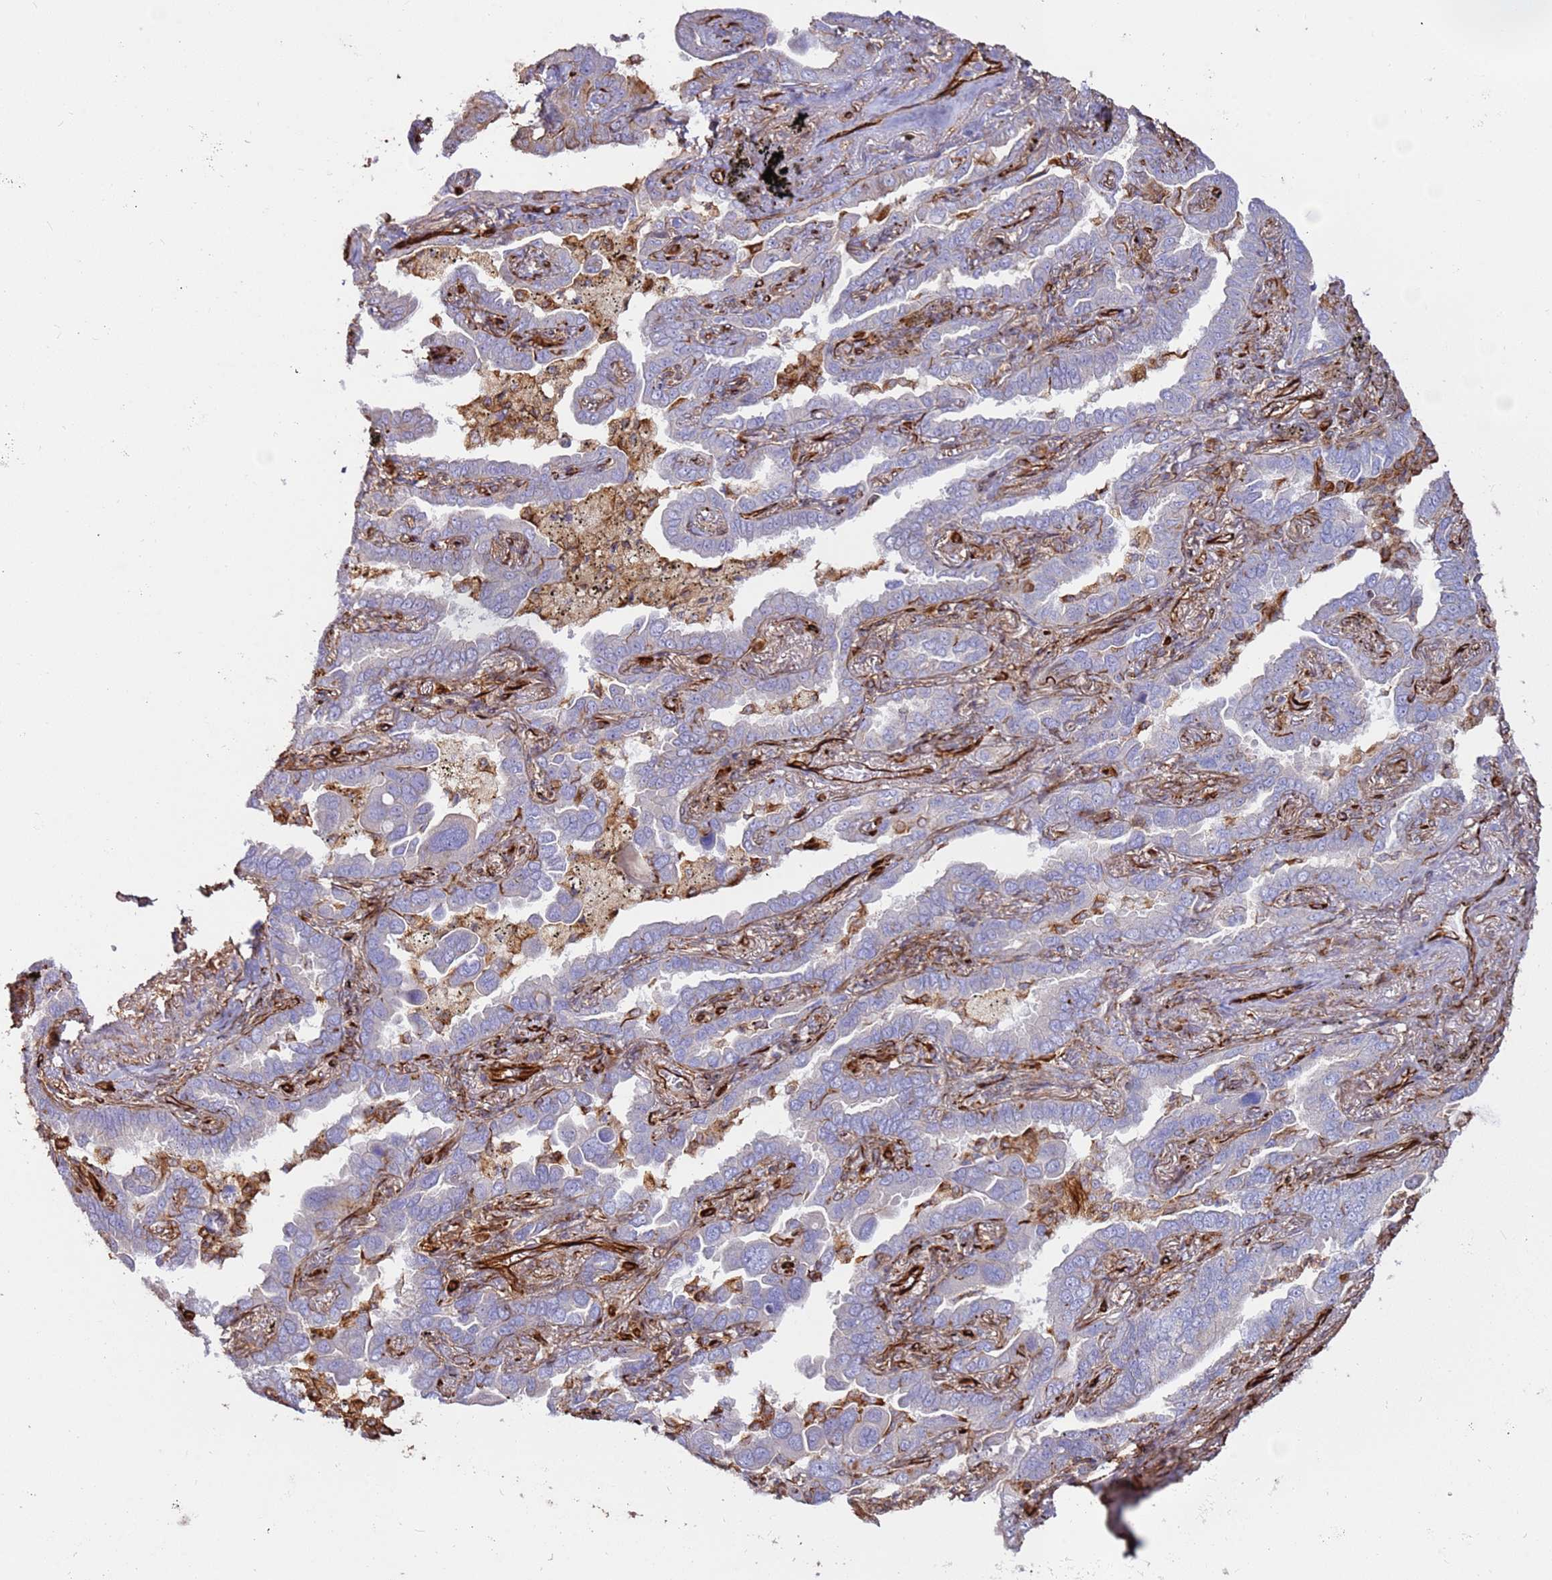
{"staining": {"intensity": "negative", "quantity": "none", "location": "none"}, "tissue": "lung cancer", "cell_type": "Tumor cells", "image_type": "cancer", "snomed": [{"axis": "morphology", "description": "Adenocarcinoma, NOS"}, {"axis": "topography", "description": "Lung"}], "caption": "Immunohistochemical staining of human lung cancer reveals no significant staining in tumor cells.", "gene": "MRGPRE", "patient": {"sex": "male", "age": 67}}